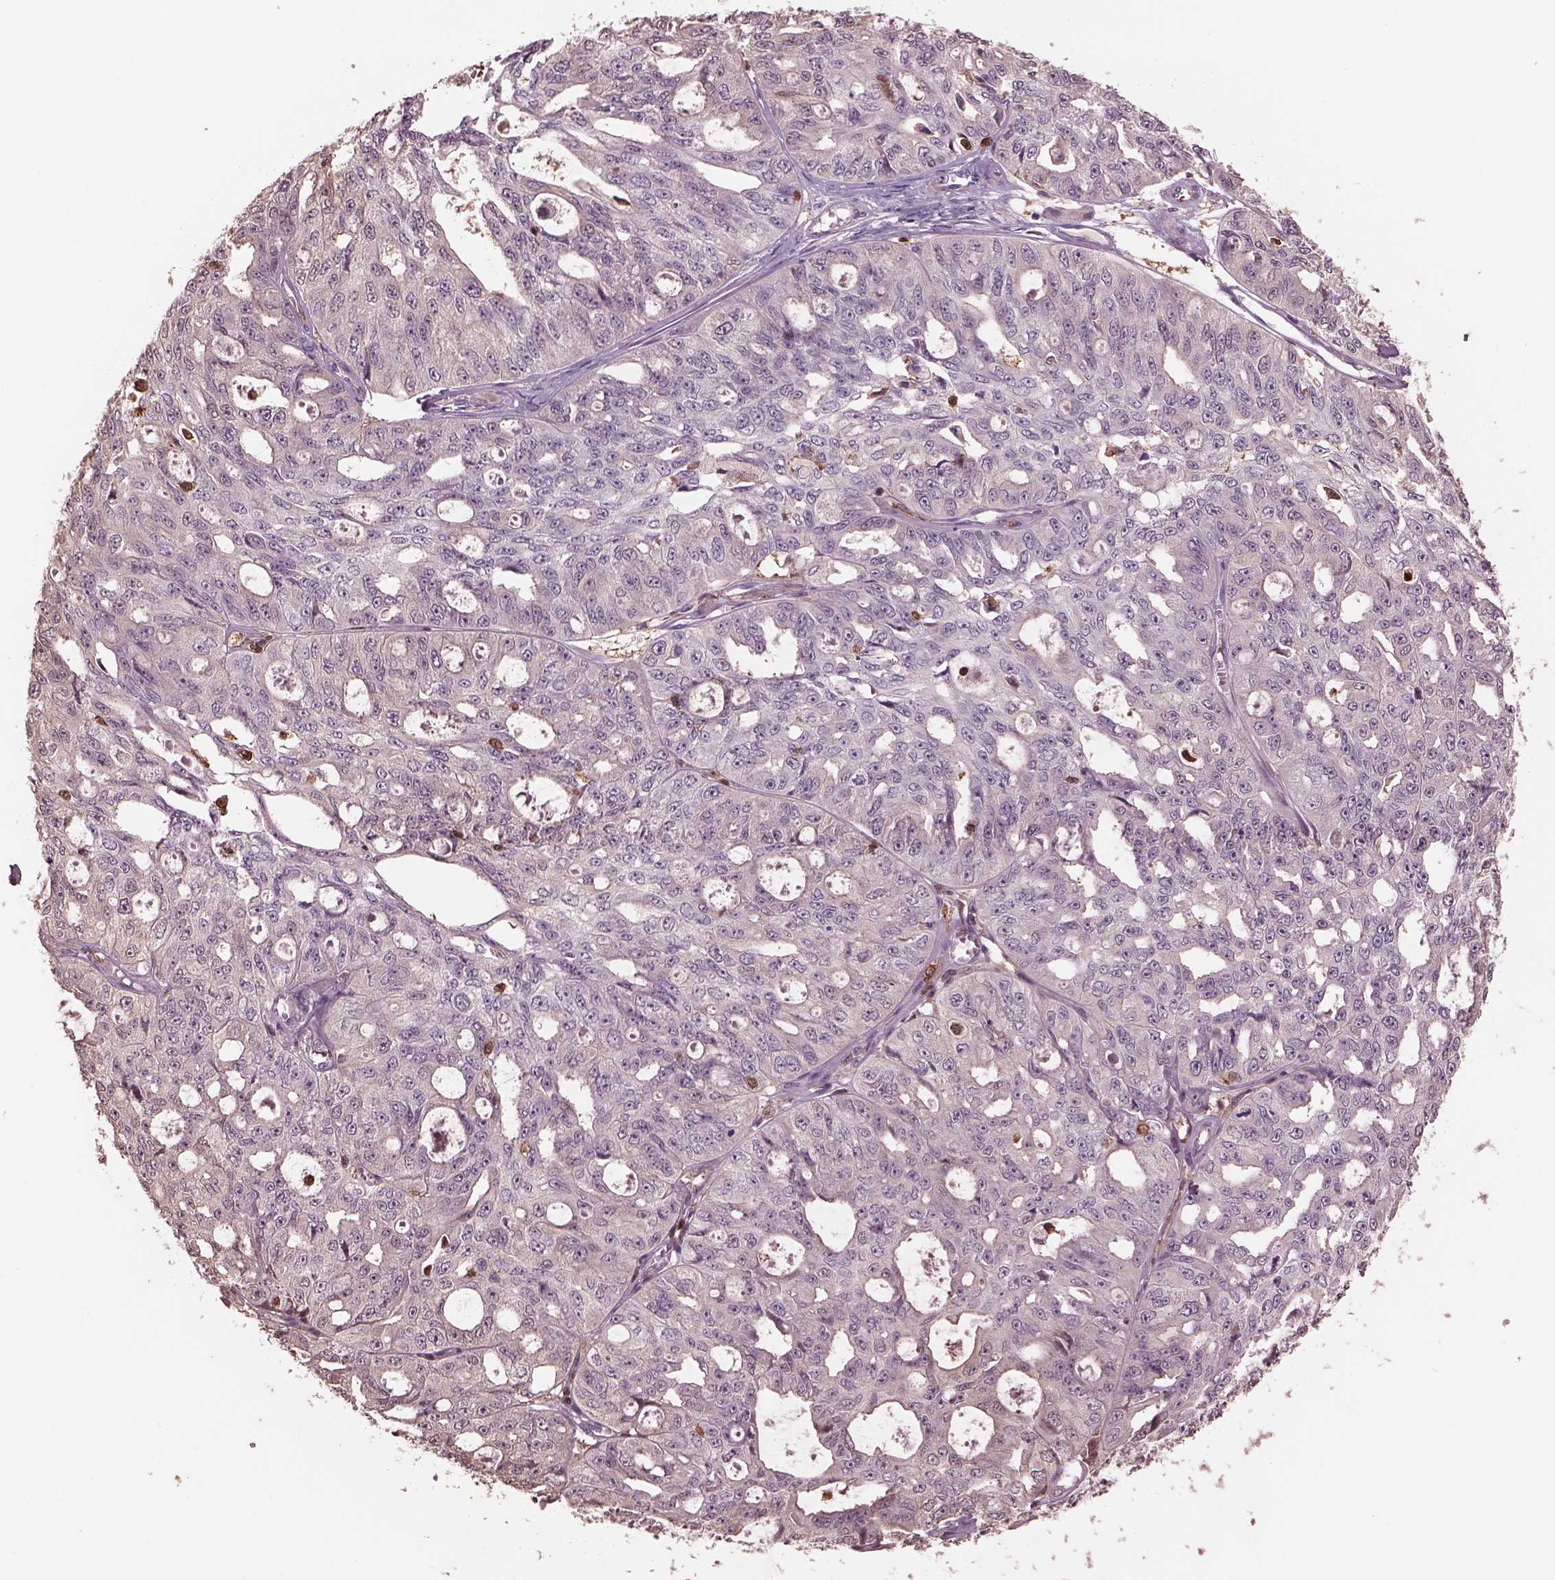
{"staining": {"intensity": "negative", "quantity": "none", "location": "none"}, "tissue": "ovarian cancer", "cell_type": "Tumor cells", "image_type": "cancer", "snomed": [{"axis": "morphology", "description": "Carcinoma, endometroid"}, {"axis": "topography", "description": "Ovary"}], "caption": "Tumor cells show no significant positivity in ovarian endometroid carcinoma.", "gene": "IL31RA", "patient": {"sex": "female", "age": 65}}